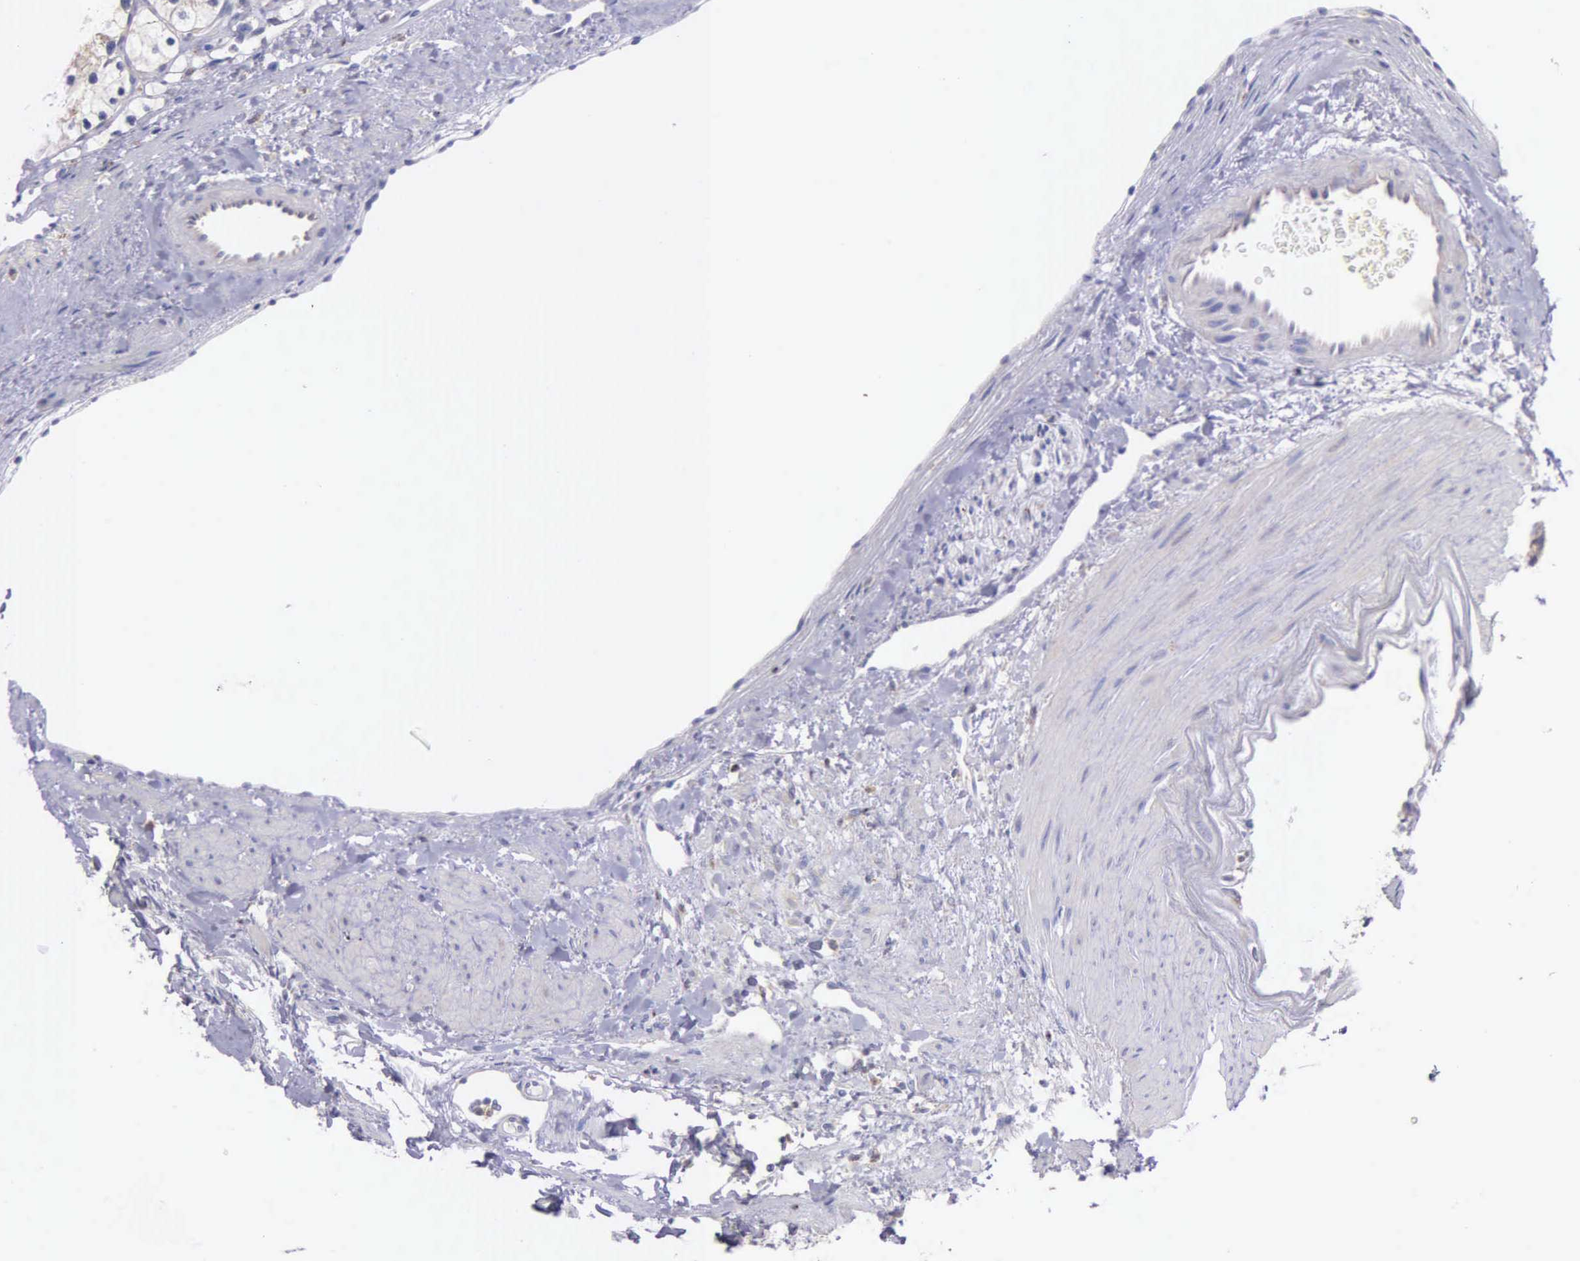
{"staining": {"intensity": "weak", "quantity": "<25%", "location": "cytoplasmic/membranous"}, "tissue": "renal cancer", "cell_type": "Tumor cells", "image_type": "cancer", "snomed": [{"axis": "morphology", "description": "Adenocarcinoma, NOS"}, {"axis": "topography", "description": "Kidney"}], "caption": "The photomicrograph demonstrates no staining of tumor cells in renal cancer. (Brightfield microscopy of DAB immunohistochemistry at high magnification).", "gene": "MIA2", "patient": {"sex": "female", "age": 60}}